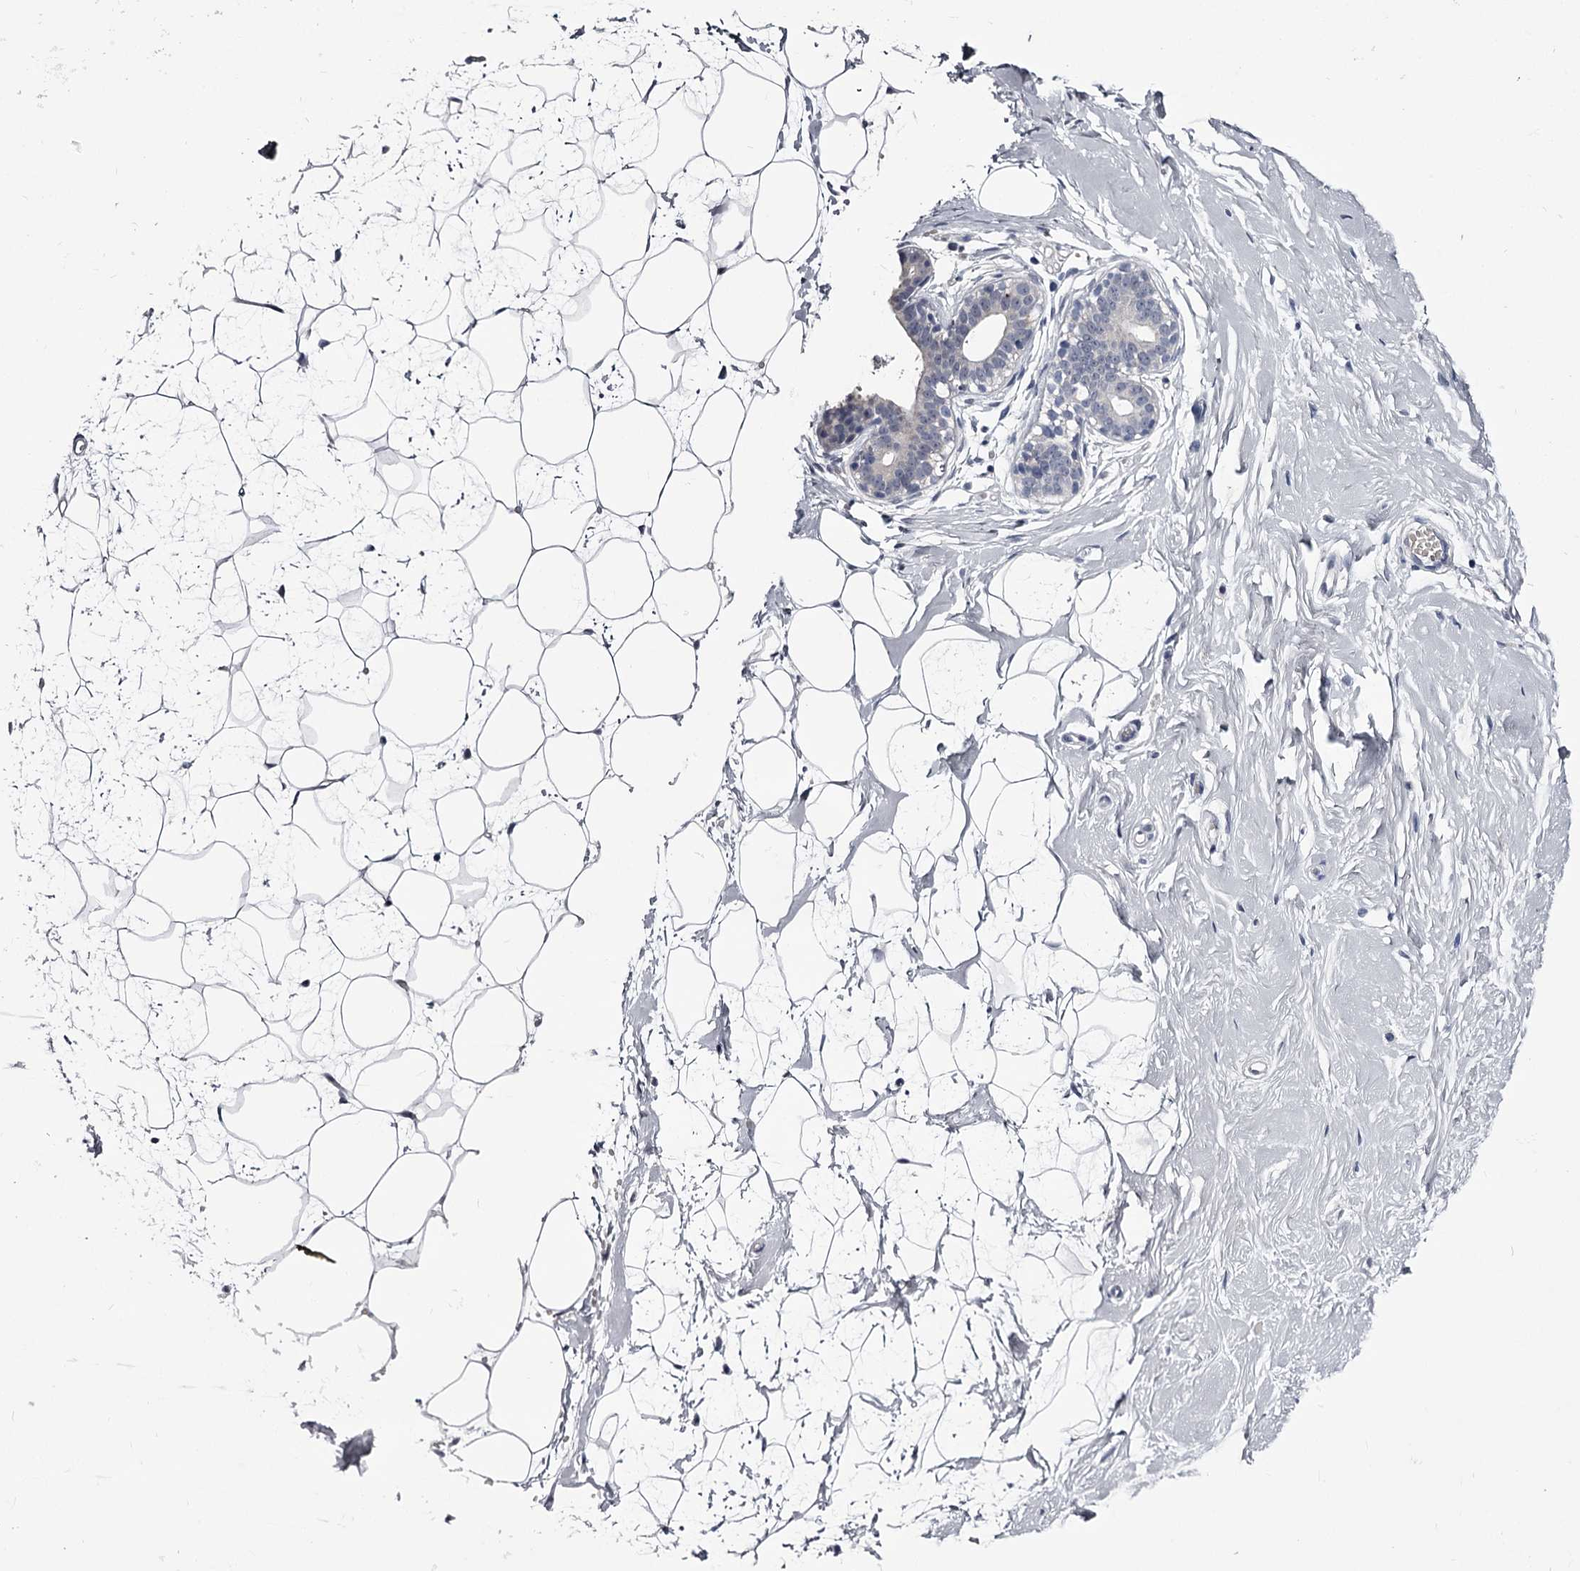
{"staining": {"intensity": "negative", "quantity": "none", "location": "none"}, "tissue": "breast", "cell_type": "Adipocytes", "image_type": "normal", "snomed": [{"axis": "morphology", "description": "Normal tissue, NOS"}, {"axis": "morphology", "description": "Adenoma, NOS"}, {"axis": "topography", "description": "Breast"}], "caption": "Breast was stained to show a protein in brown. There is no significant expression in adipocytes.", "gene": "GSTO1", "patient": {"sex": "female", "age": 23}}